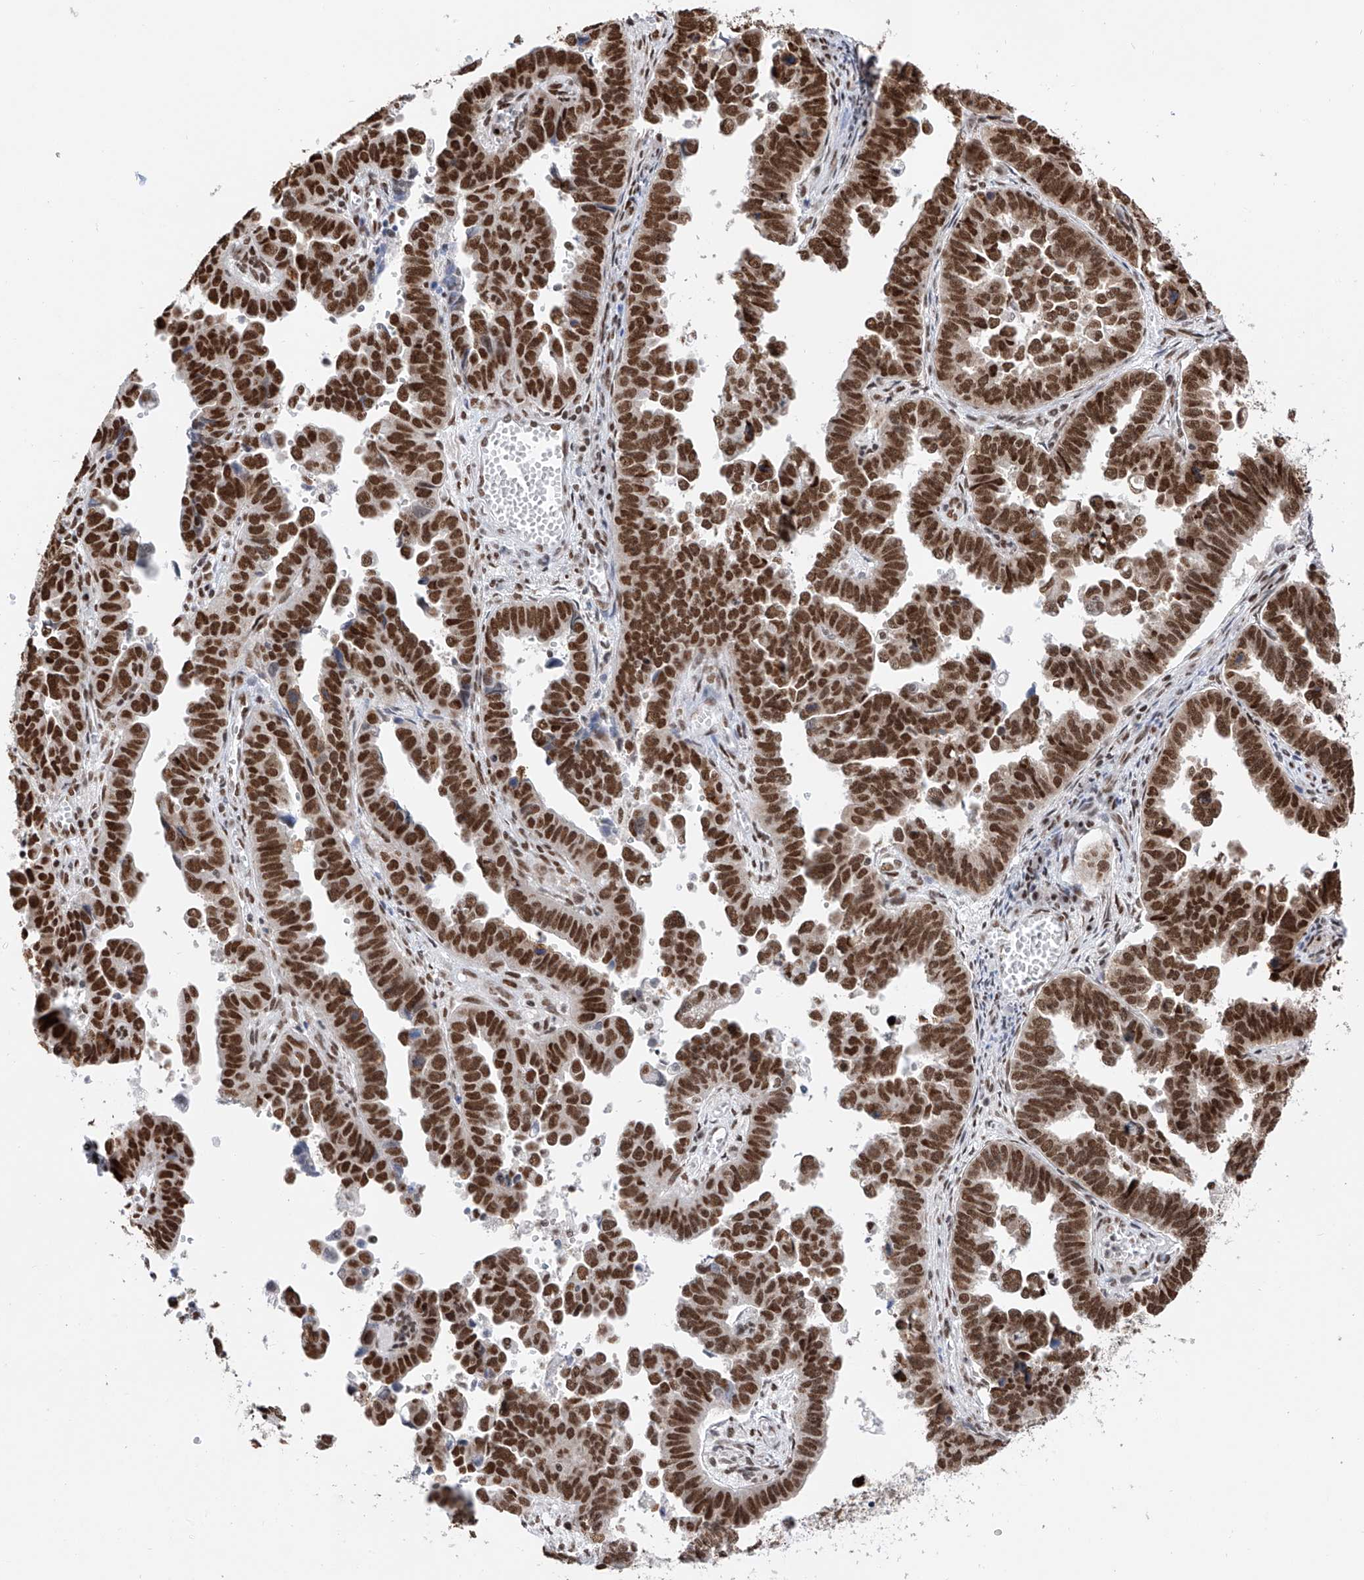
{"staining": {"intensity": "strong", "quantity": ">75%", "location": "nuclear"}, "tissue": "endometrial cancer", "cell_type": "Tumor cells", "image_type": "cancer", "snomed": [{"axis": "morphology", "description": "Adenocarcinoma, NOS"}, {"axis": "topography", "description": "Endometrium"}], "caption": "IHC (DAB (3,3'-diaminobenzidine)) staining of endometrial cancer (adenocarcinoma) displays strong nuclear protein positivity in approximately >75% of tumor cells. (IHC, brightfield microscopy, high magnification).", "gene": "SRSF6", "patient": {"sex": "female", "age": 75}}